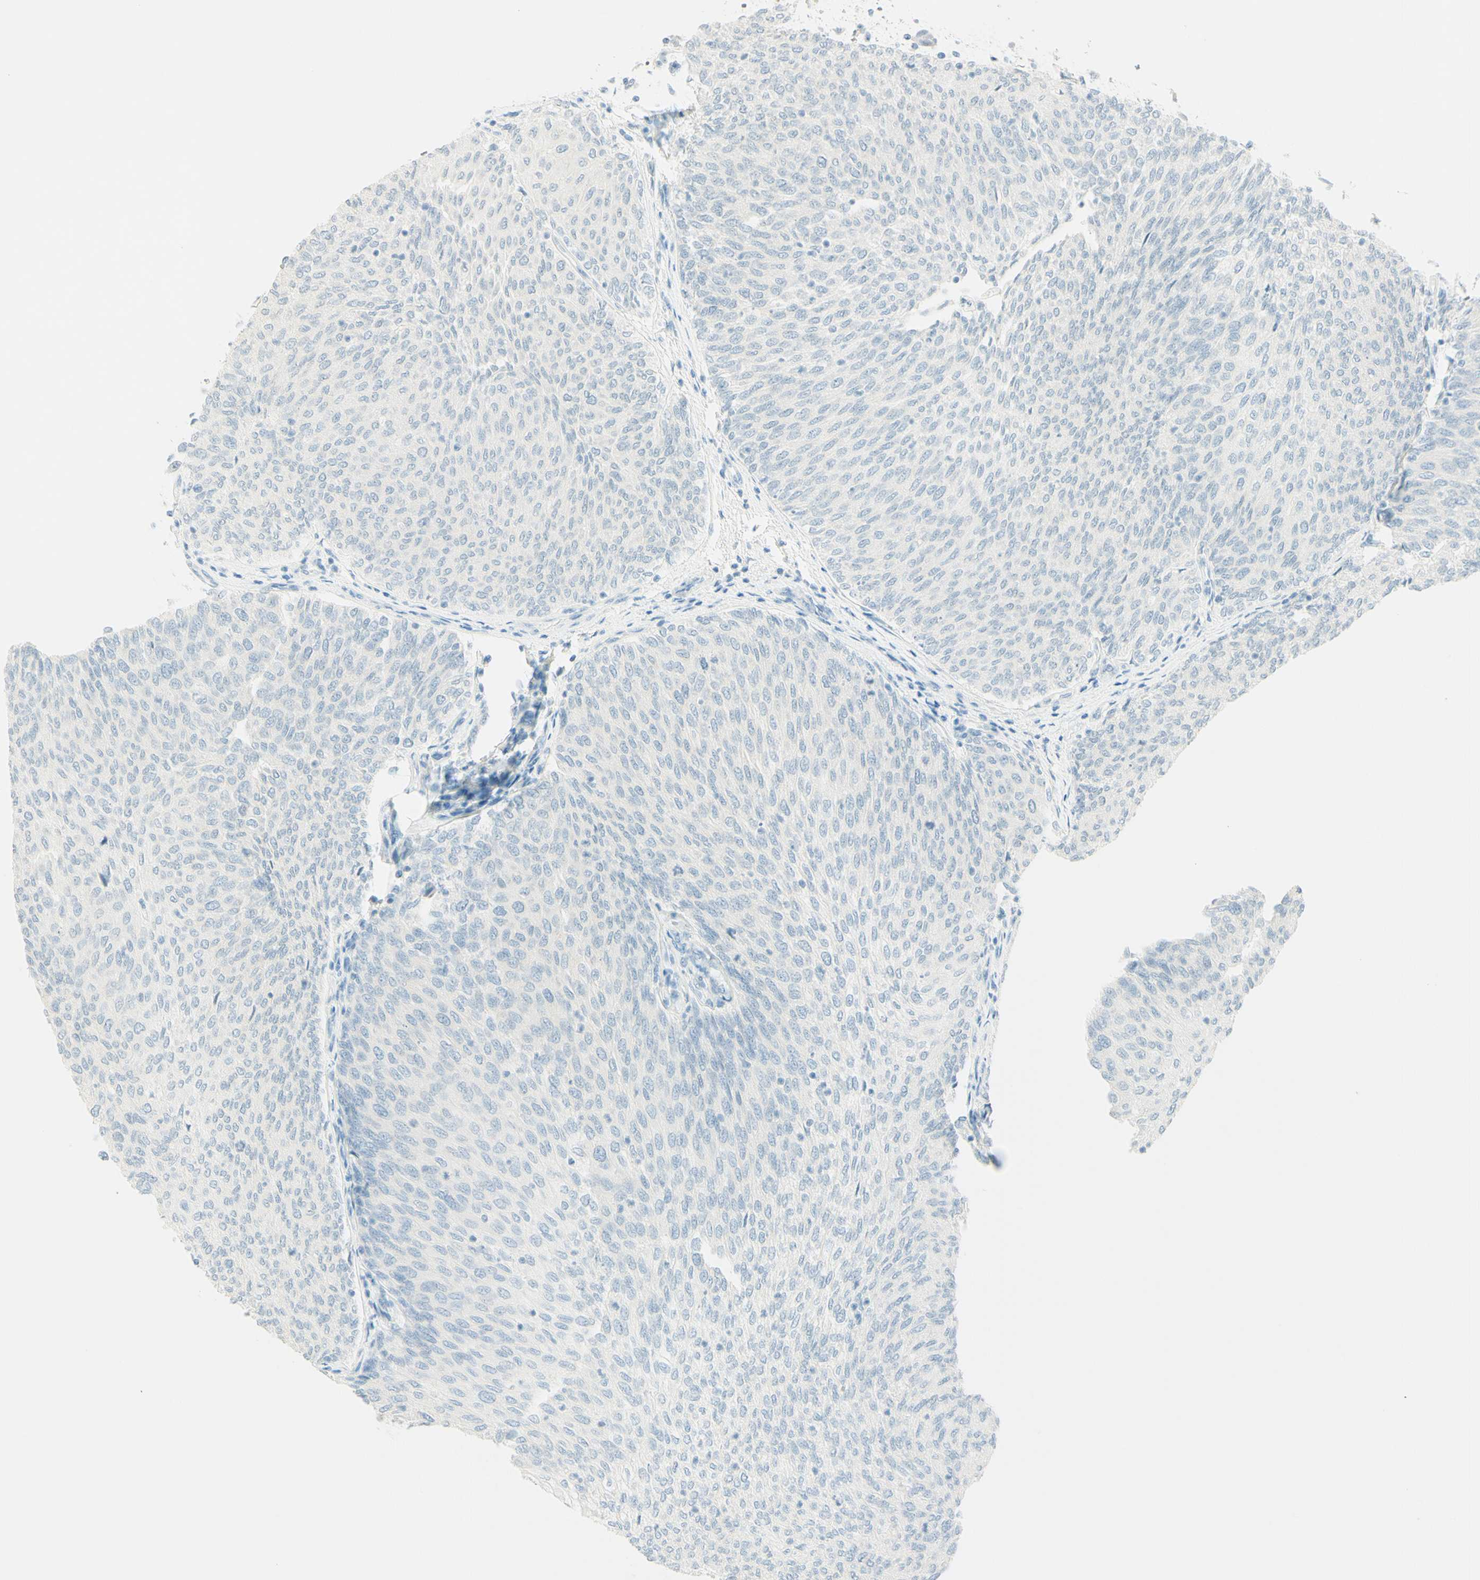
{"staining": {"intensity": "negative", "quantity": "none", "location": "none"}, "tissue": "urothelial cancer", "cell_type": "Tumor cells", "image_type": "cancer", "snomed": [{"axis": "morphology", "description": "Urothelial carcinoma, Low grade"}, {"axis": "topography", "description": "Urinary bladder"}], "caption": "This is an immunohistochemistry (IHC) micrograph of urothelial cancer. There is no positivity in tumor cells.", "gene": "FMR1NB", "patient": {"sex": "female", "age": 79}}